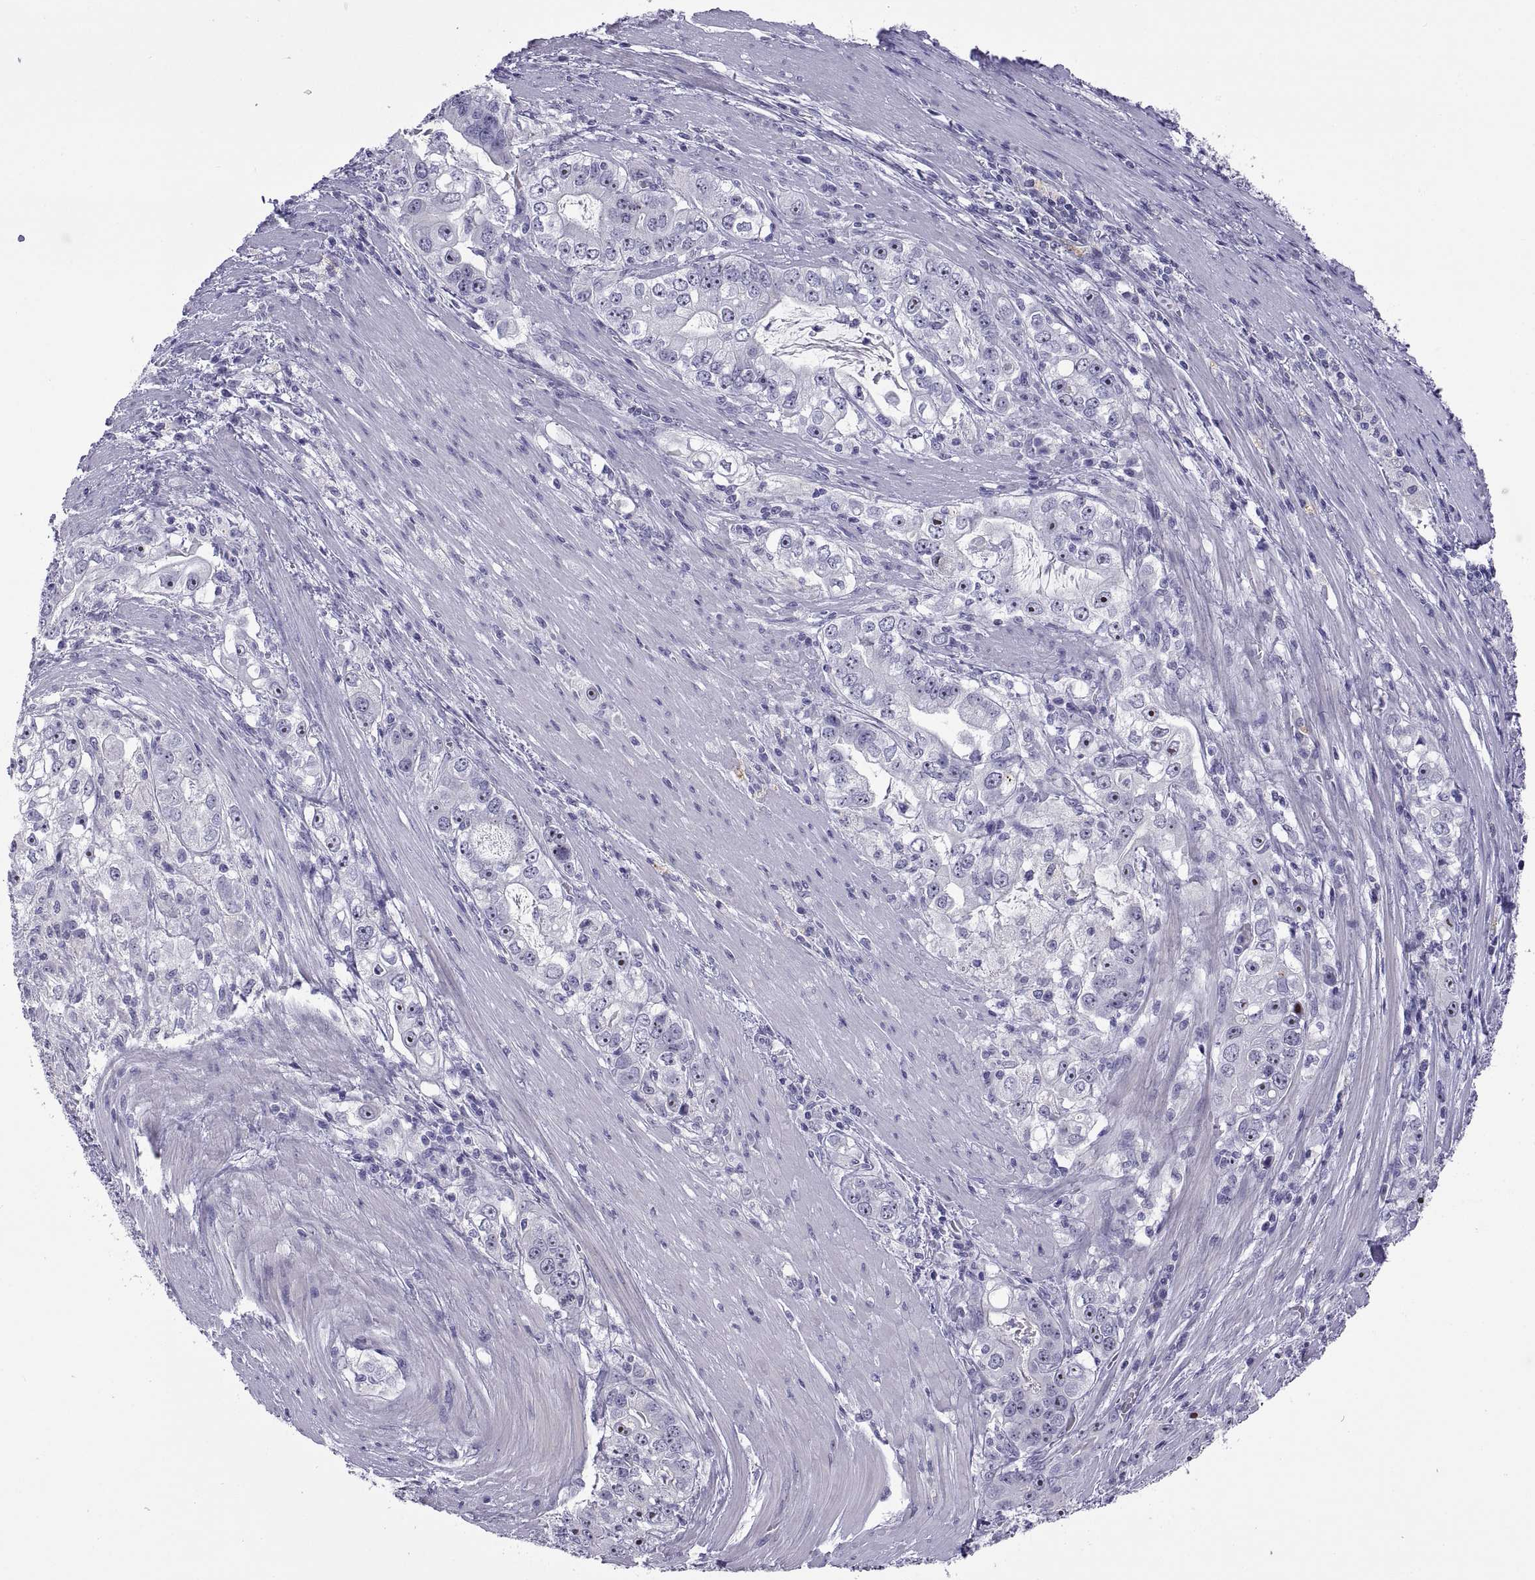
{"staining": {"intensity": "negative", "quantity": "none", "location": "none"}, "tissue": "stomach cancer", "cell_type": "Tumor cells", "image_type": "cancer", "snomed": [{"axis": "morphology", "description": "Adenocarcinoma, NOS"}, {"axis": "topography", "description": "Stomach, lower"}], "caption": "Image shows no protein expression in tumor cells of stomach adenocarcinoma tissue.", "gene": "VSX2", "patient": {"sex": "female", "age": 72}}